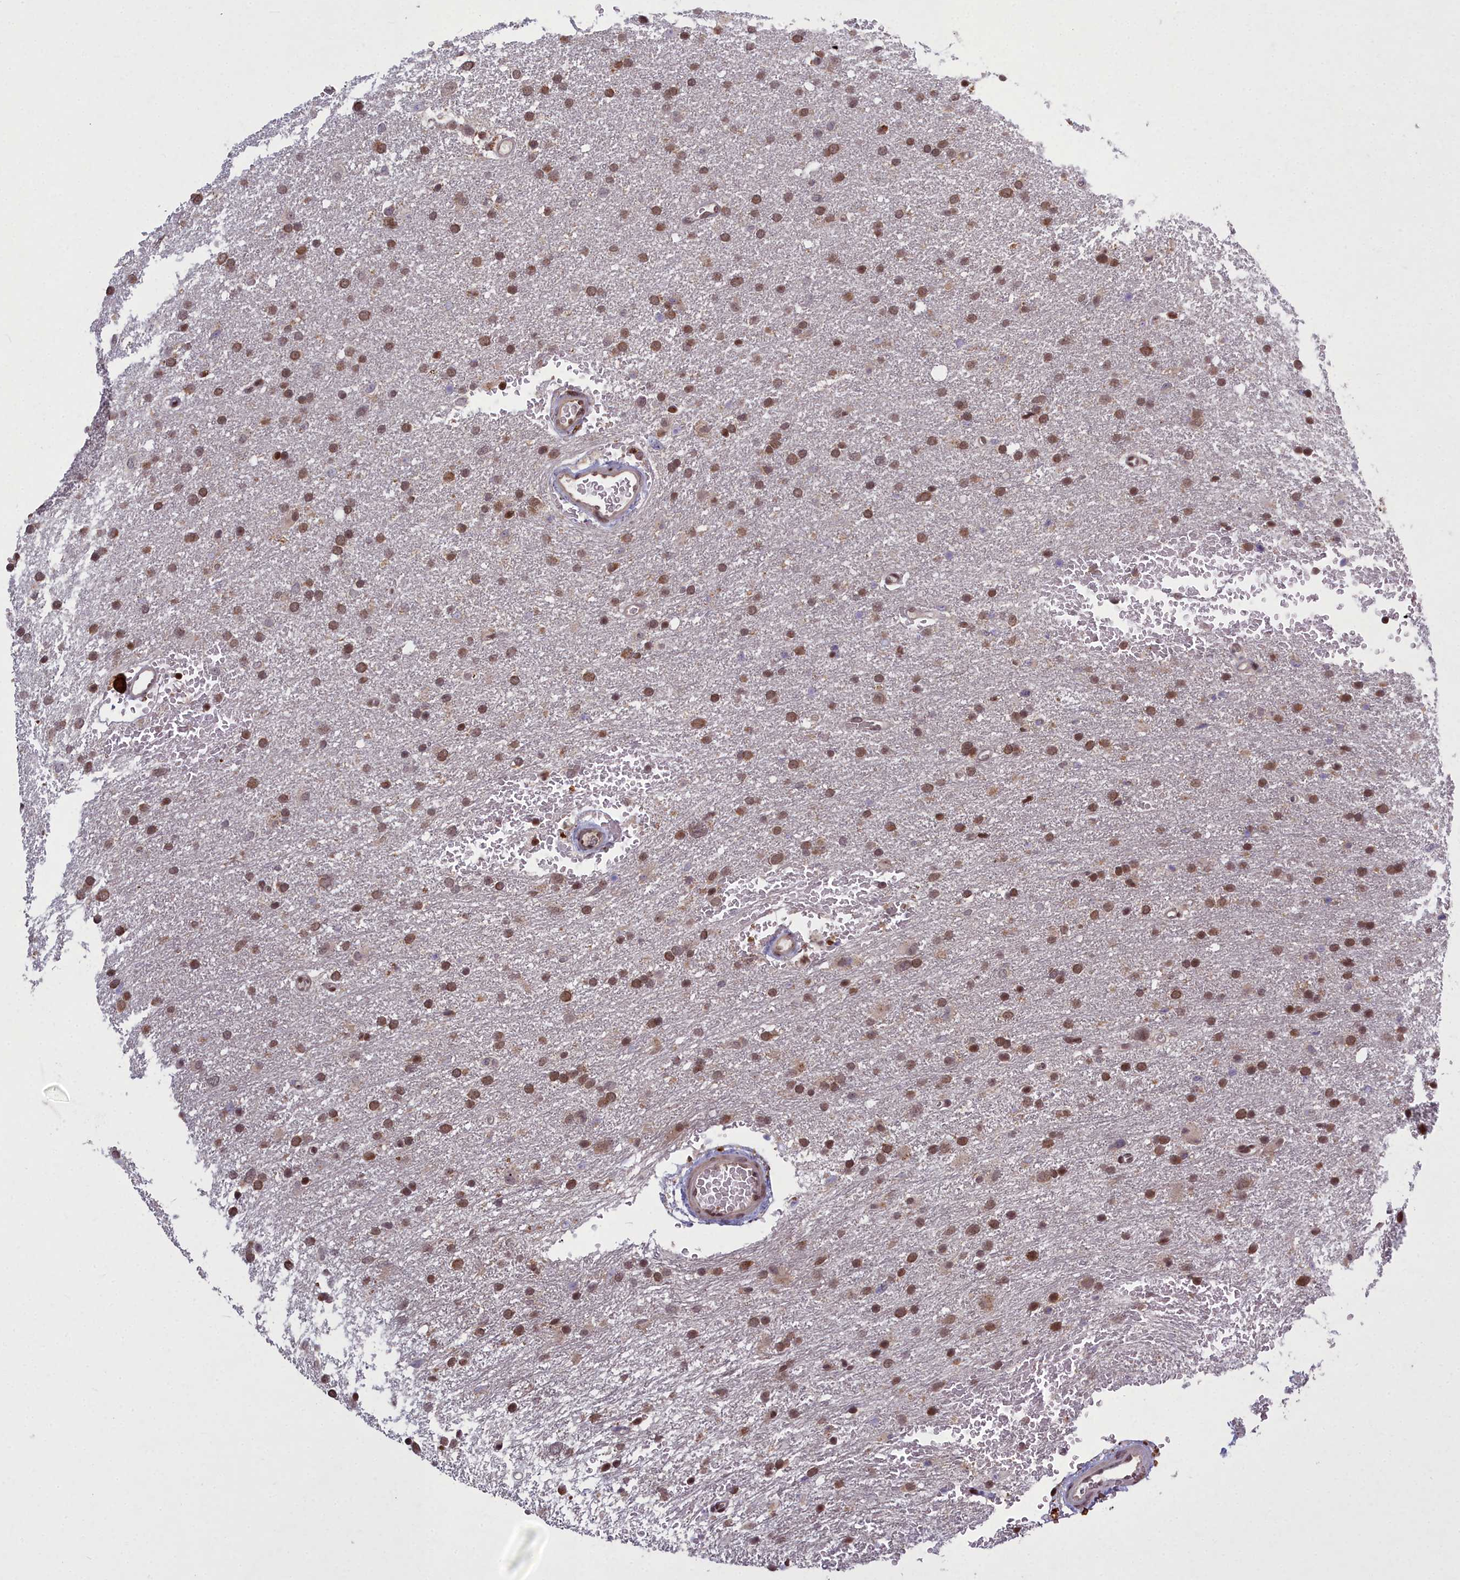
{"staining": {"intensity": "moderate", "quantity": ">75%", "location": "nuclear"}, "tissue": "glioma", "cell_type": "Tumor cells", "image_type": "cancer", "snomed": [{"axis": "morphology", "description": "Glioma, malignant, High grade"}, {"axis": "topography", "description": "Cerebral cortex"}], "caption": "The histopathology image reveals staining of malignant high-grade glioma, revealing moderate nuclear protein staining (brown color) within tumor cells.", "gene": "GMEB1", "patient": {"sex": "female", "age": 36}}